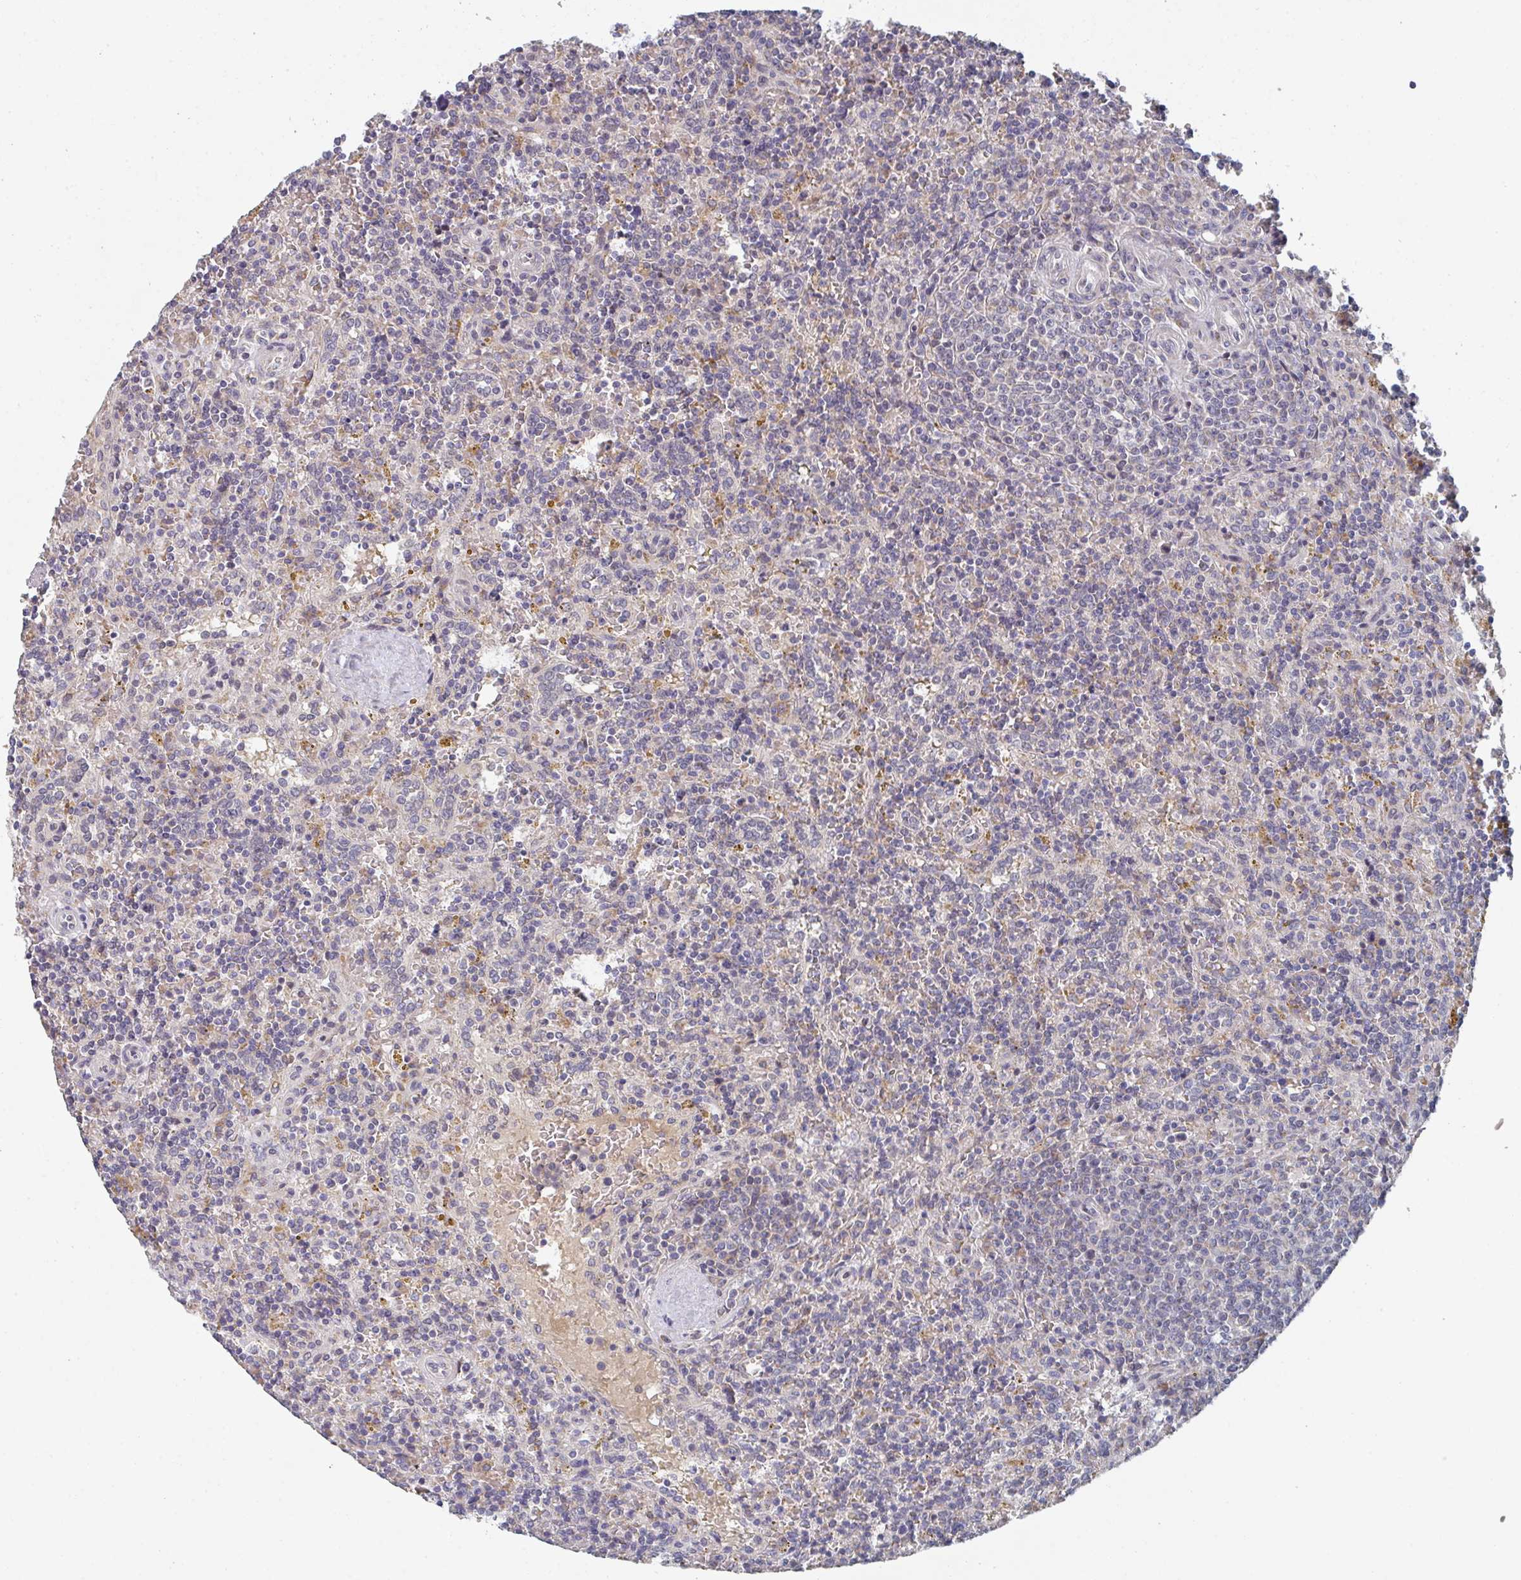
{"staining": {"intensity": "negative", "quantity": "none", "location": "none"}, "tissue": "lymphoma", "cell_type": "Tumor cells", "image_type": "cancer", "snomed": [{"axis": "morphology", "description": "Malignant lymphoma, non-Hodgkin's type, Low grade"}, {"axis": "topography", "description": "Spleen"}], "caption": "This image is of lymphoma stained with immunohistochemistry to label a protein in brown with the nuclei are counter-stained blue. There is no staining in tumor cells. (DAB immunohistochemistry visualized using brightfield microscopy, high magnification).", "gene": "ELOVL1", "patient": {"sex": "male", "age": 67}}